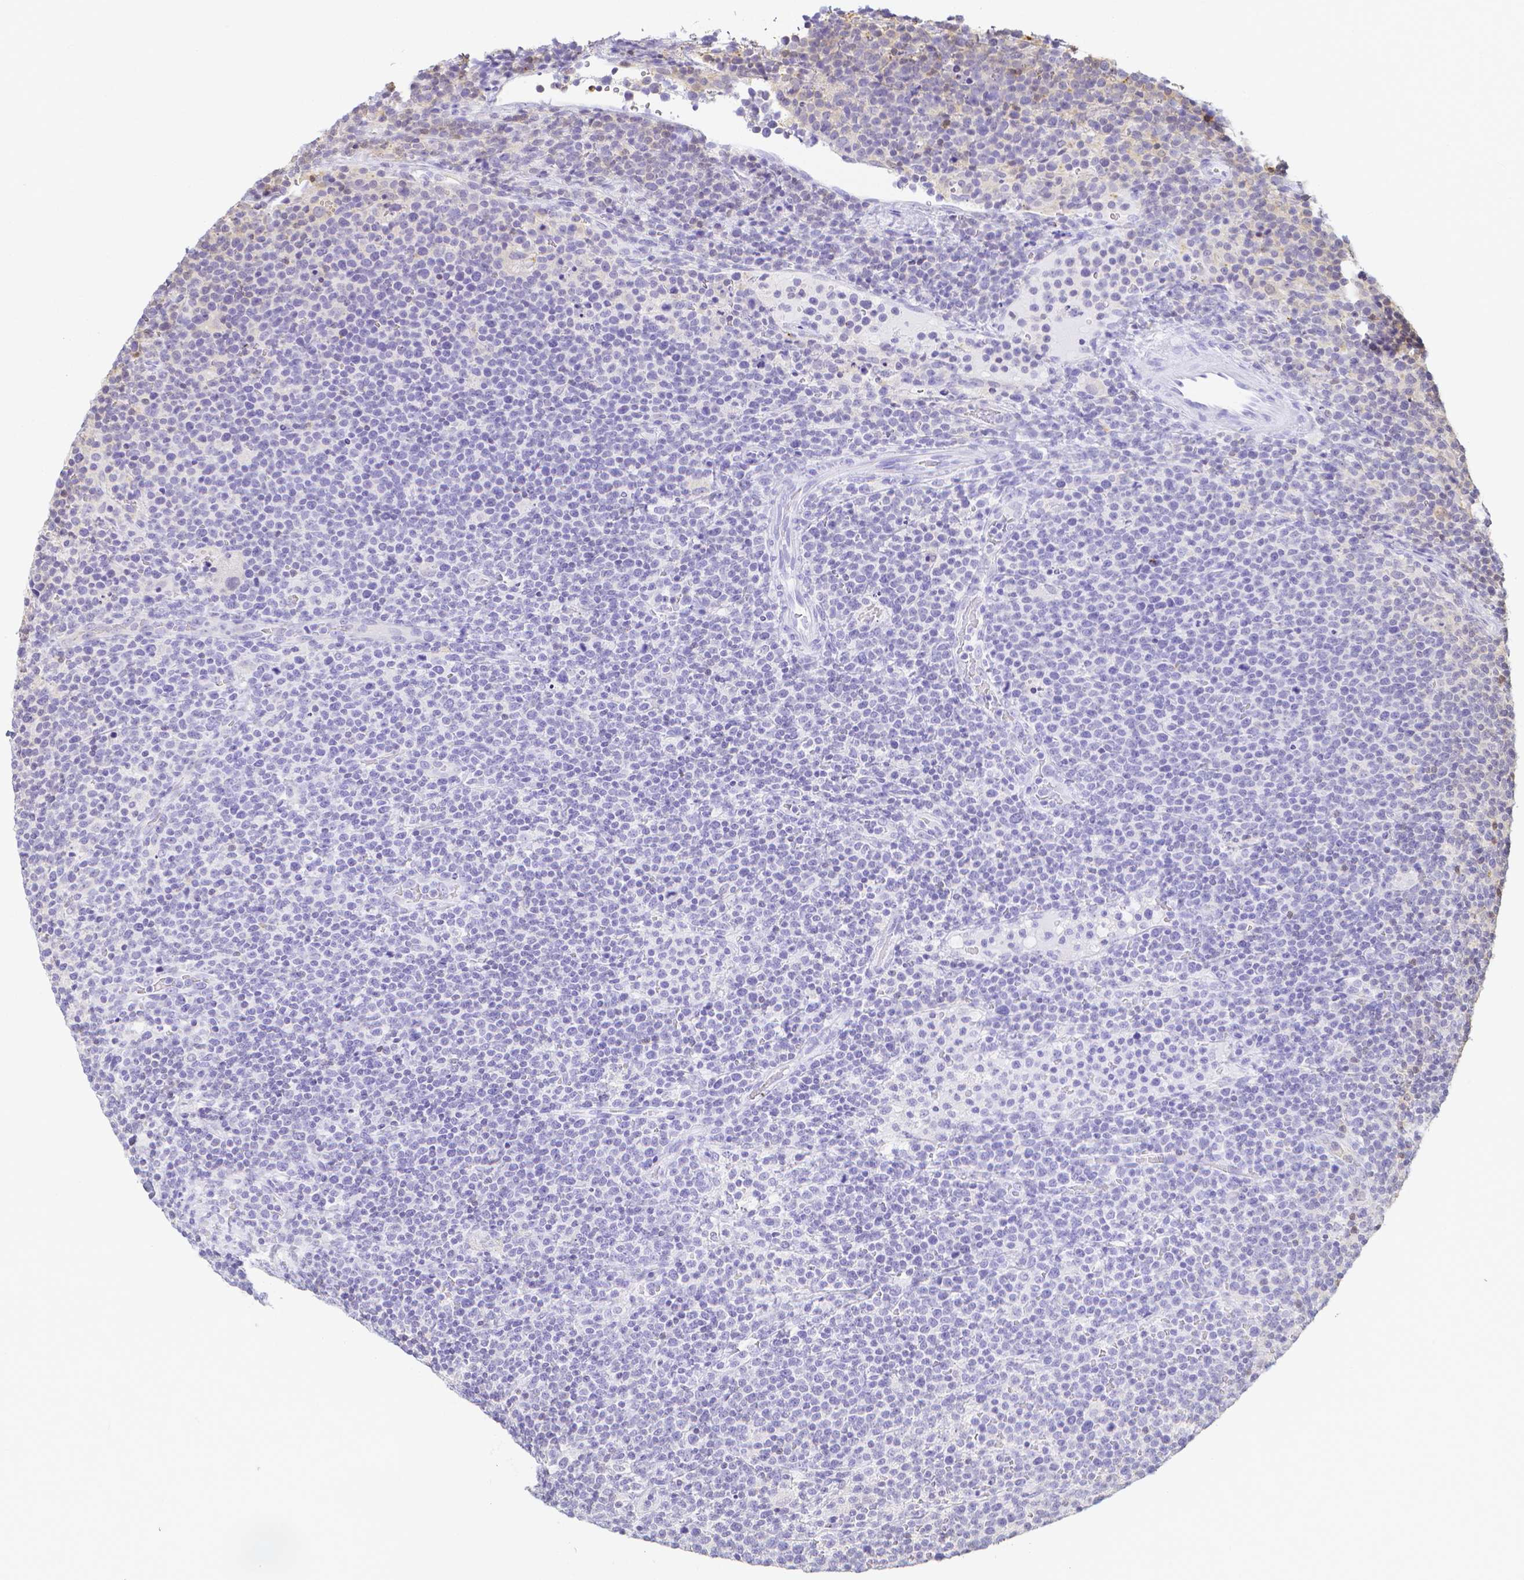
{"staining": {"intensity": "negative", "quantity": "none", "location": "none"}, "tissue": "lymphoma", "cell_type": "Tumor cells", "image_type": "cancer", "snomed": [{"axis": "morphology", "description": "Malignant lymphoma, non-Hodgkin's type, High grade"}, {"axis": "topography", "description": "Lymph node"}], "caption": "Human lymphoma stained for a protein using immunohistochemistry displays no positivity in tumor cells.", "gene": "COTL1", "patient": {"sex": "male", "age": 61}}